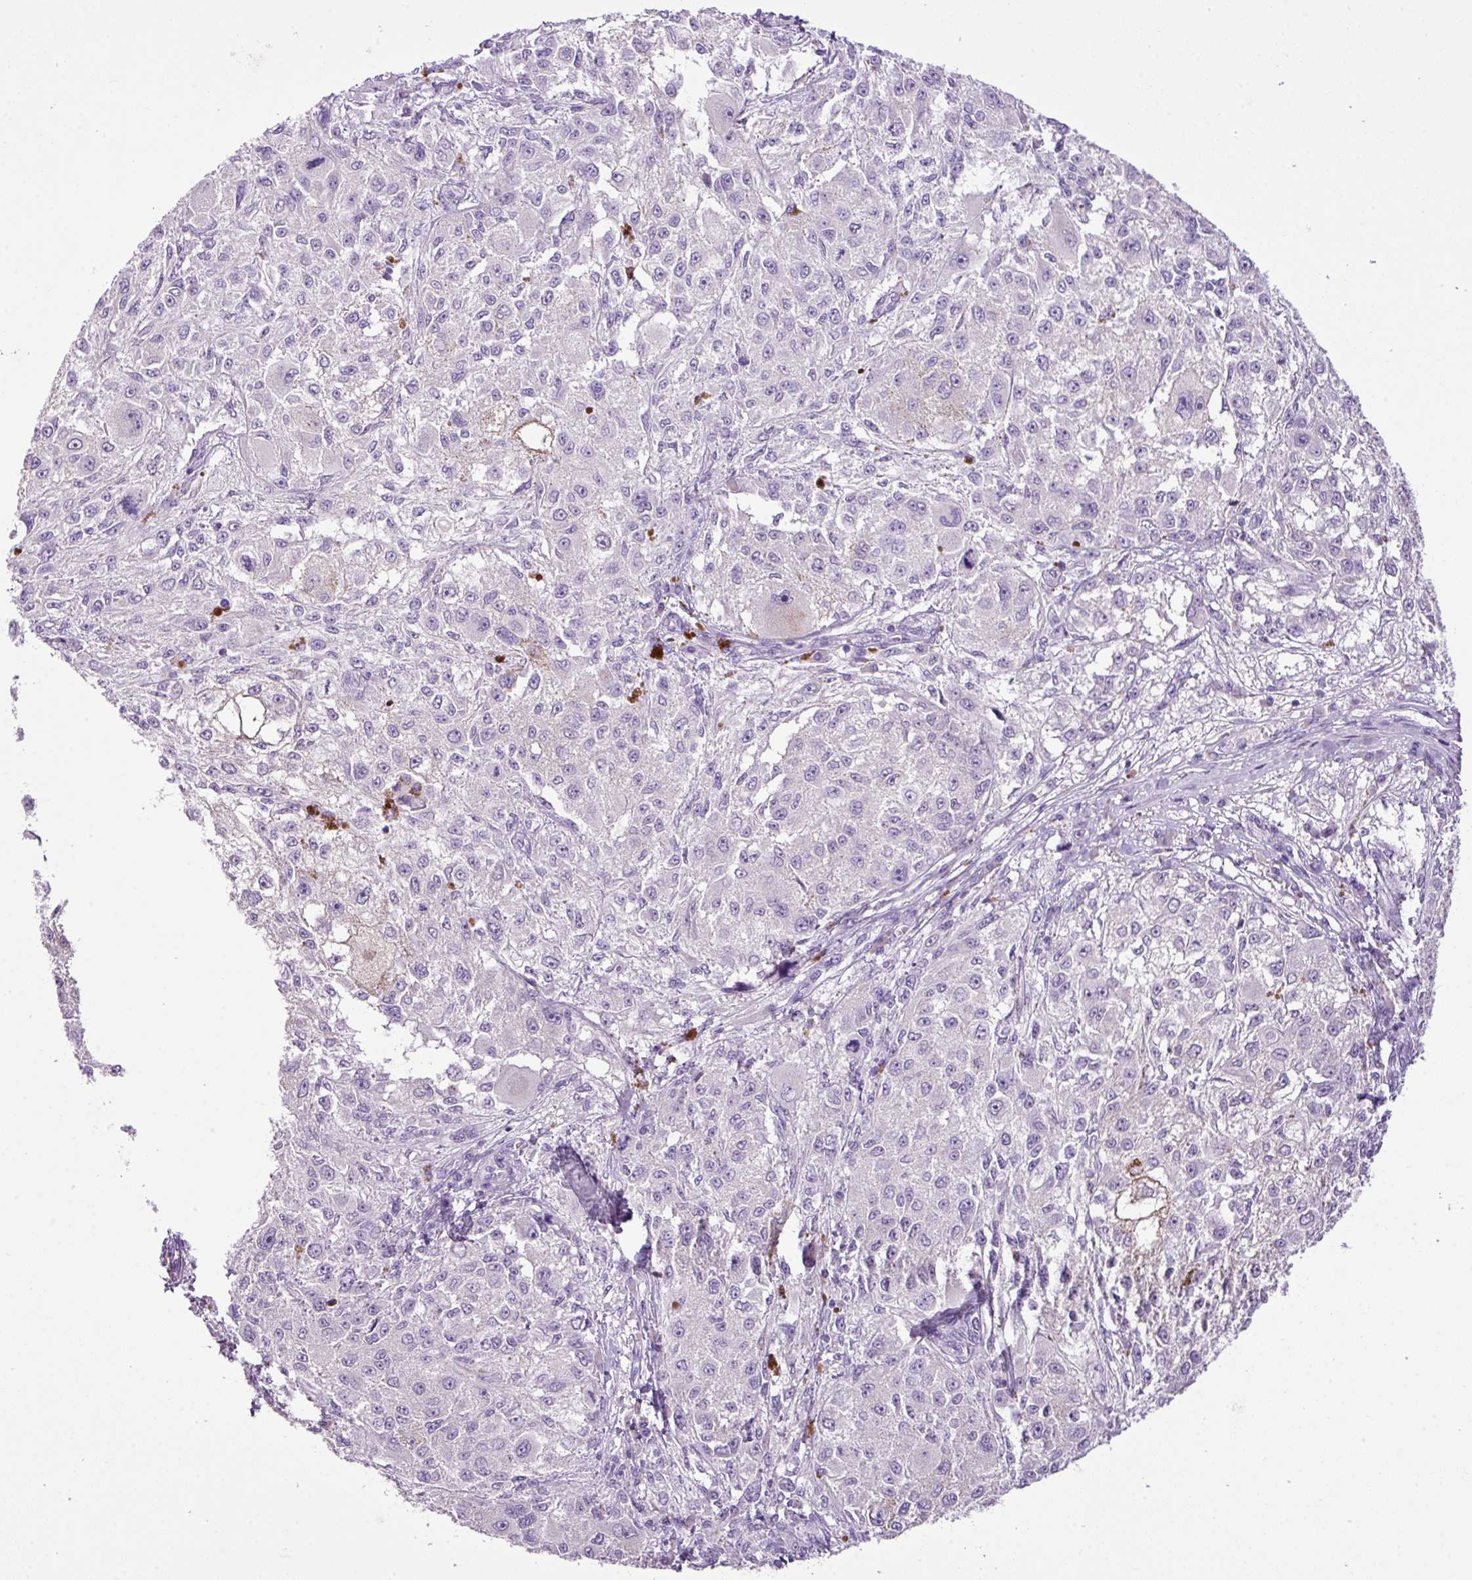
{"staining": {"intensity": "negative", "quantity": "none", "location": "none"}, "tissue": "melanoma", "cell_type": "Tumor cells", "image_type": "cancer", "snomed": [{"axis": "morphology", "description": "Necrosis, NOS"}, {"axis": "morphology", "description": "Malignant melanoma, NOS"}, {"axis": "topography", "description": "Skin"}], "caption": "IHC photomicrograph of melanoma stained for a protein (brown), which reveals no staining in tumor cells.", "gene": "HTR3E", "patient": {"sex": "female", "age": 87}}